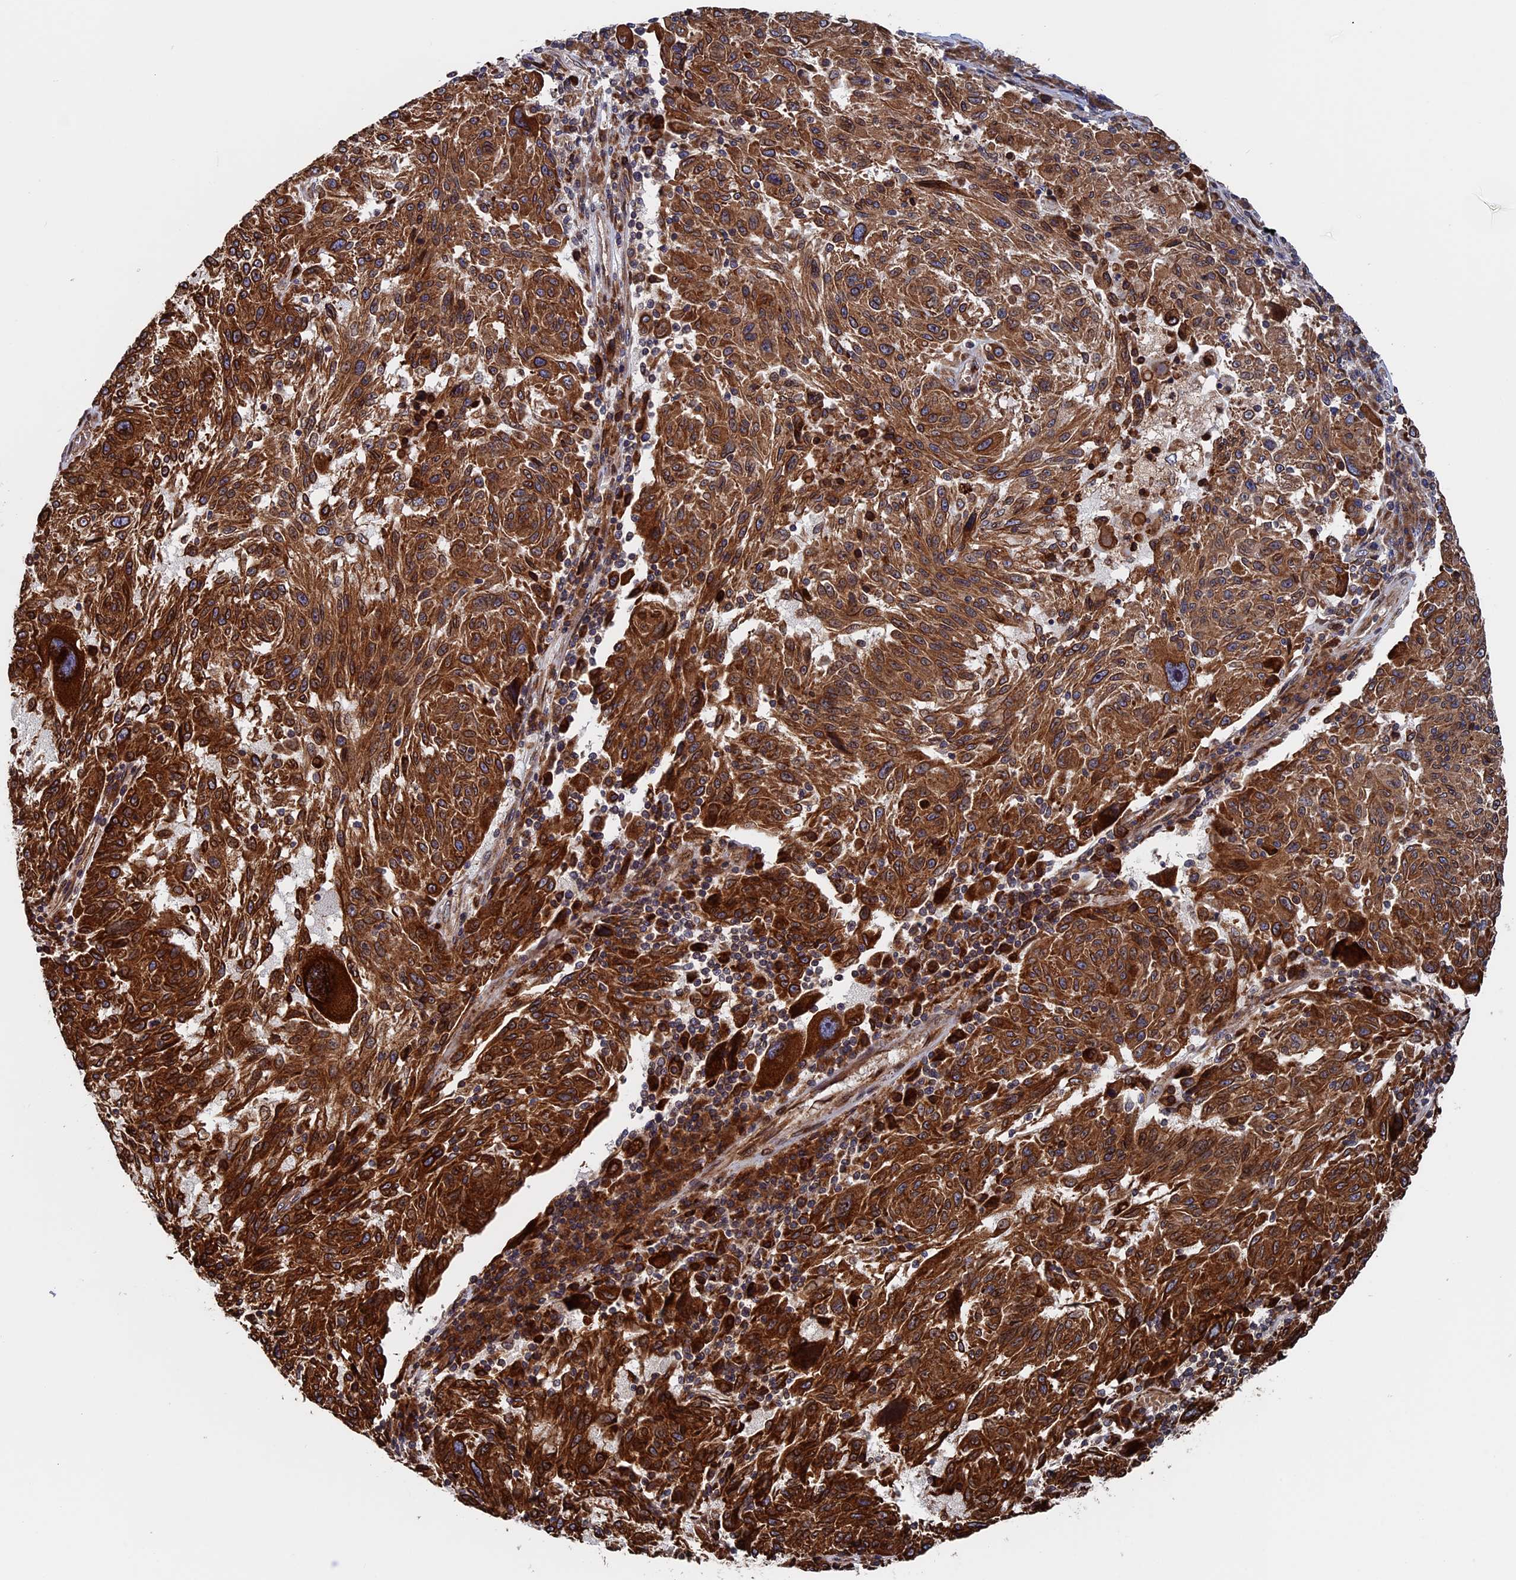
{"staining": {"intensity": "strong", "quantity": ">75%", "location": "cytoplasmic/membranous"}, "tissue": "melanoma", "cell_type": "Tumor cells", "image_type": "cancer", "snomed": [{"axis": "morphology", "description": "Malignant melanoma, NOS"}, {"axis": "topography", "description": "Skin"}], "caption": "The micrograph exhibits staining of melanoma, revealing strong cytoplasmic/membranous protein expression (brown color) within tumor cells.", "gene": "RPUSD1", "patient": {"sex": "male", "age": 53}}